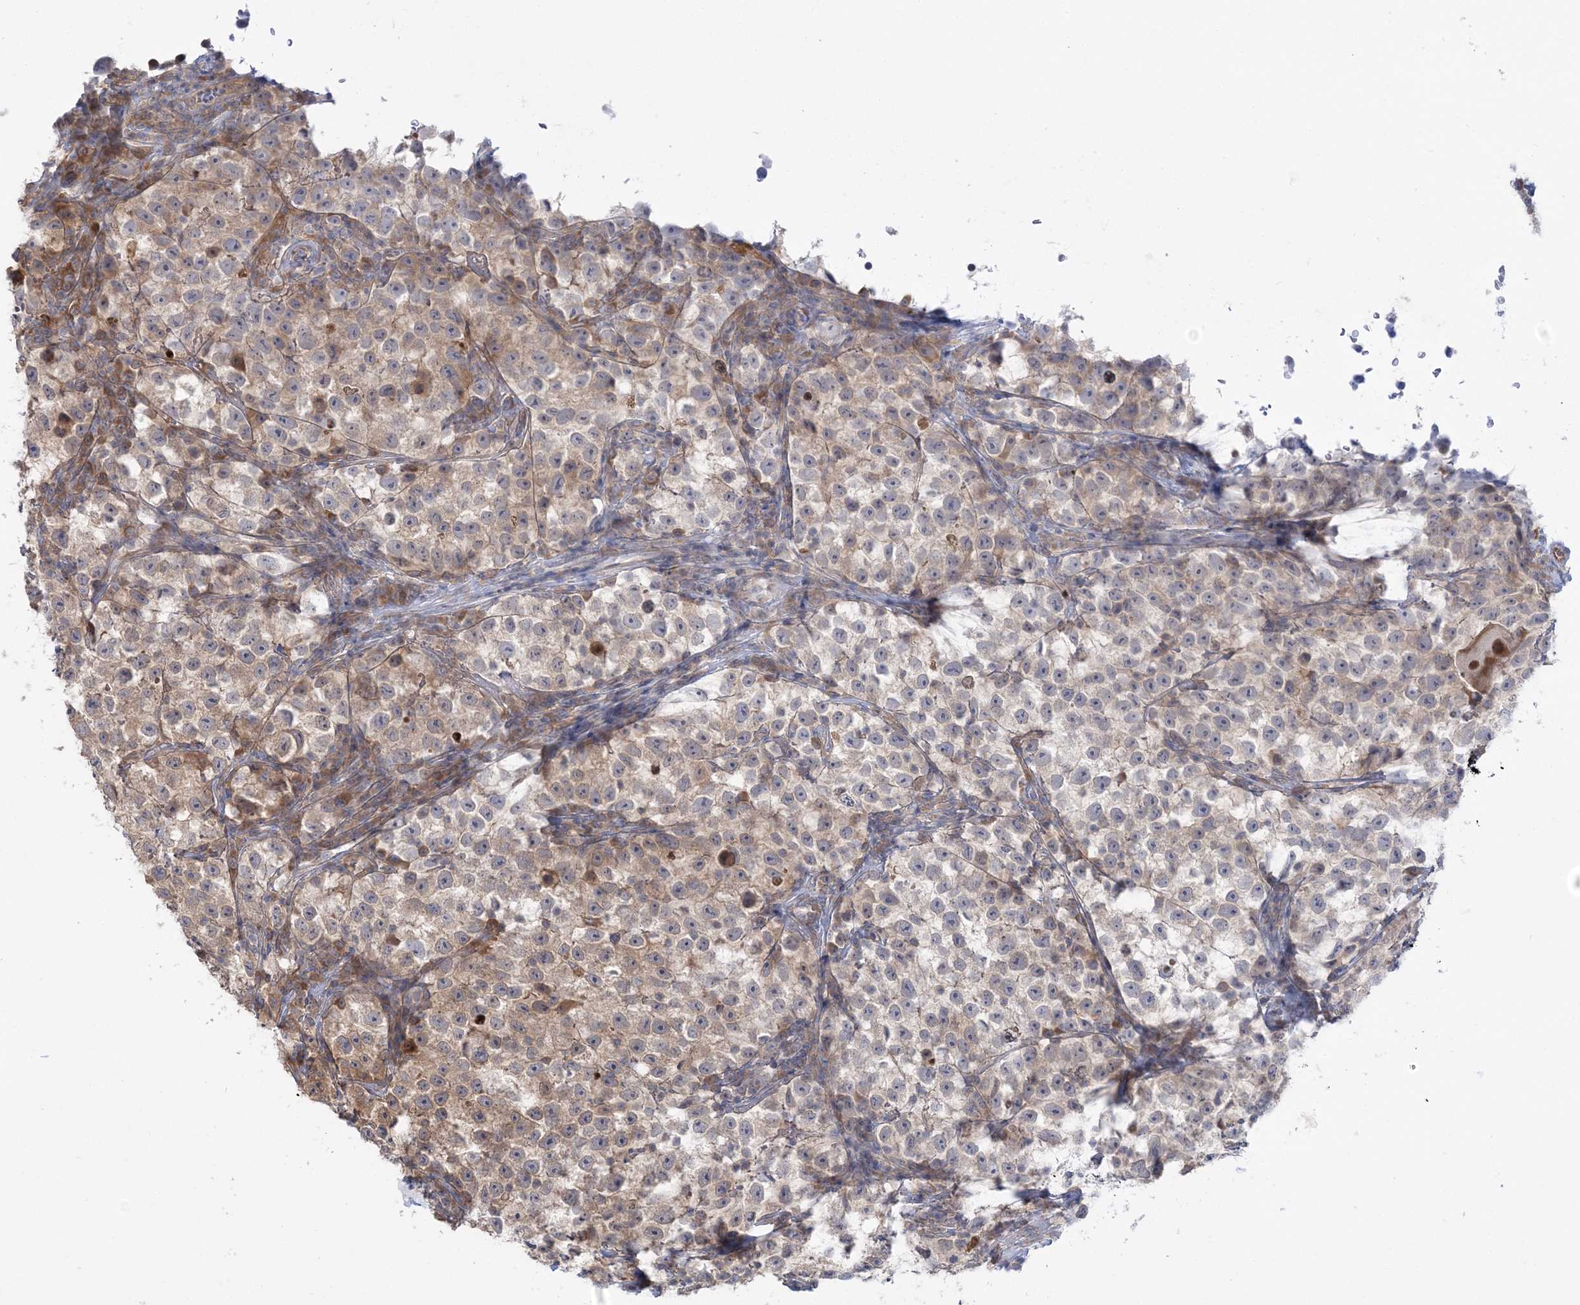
{"staining": {"intensity": "weak", "quantity": "25%-75%", "location": "cytoplasmic/membranous"}, "tissue": "testis cancer", "cell_type": "Tumor cells", "image_type": "cancer", "snomed": [{"axis": "morphology", "description": "Seminoma, NOS"}, {"axis": "topography", "description": "Testis"}], "caption": "This is an image of immunohistochemistry (IHC) staining of testis cancer (seminoma), which shows weak staining in the cytoplasmic/membranous of tumor cells.", "gene": "THADA", "patient": {"sex": "male", "age": 22}}